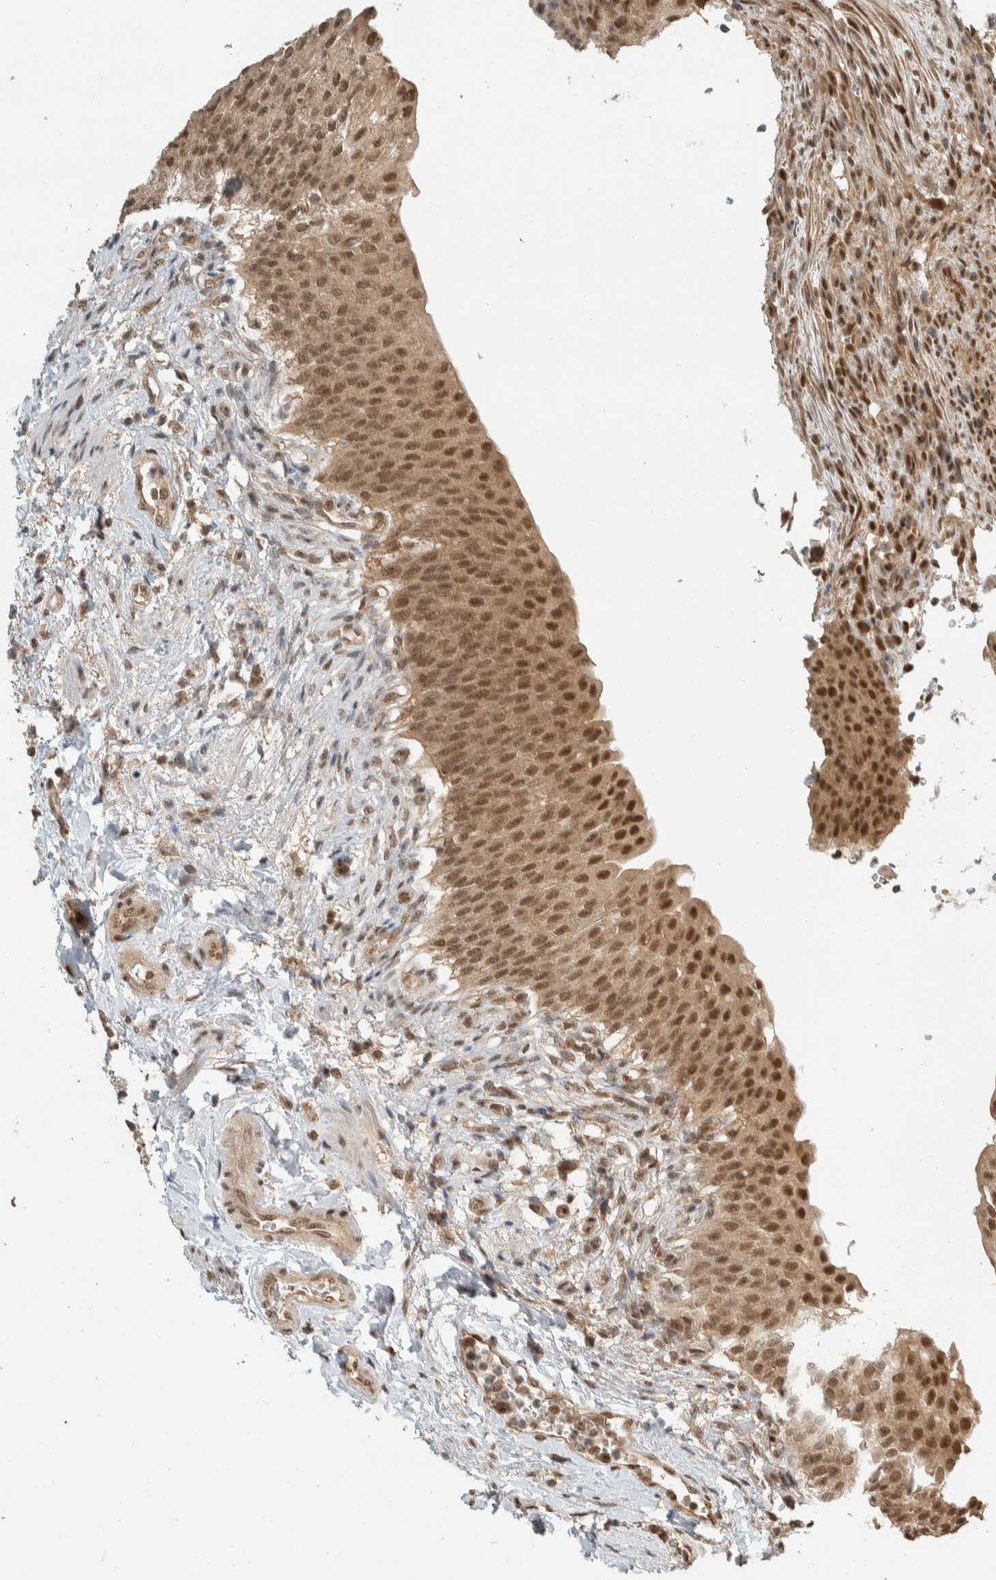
{"staining": {"intensity": "strong", "quantity": ">75%", "location": "cytoplasmic/membranous,nuclear"}, "tissue": "urinary bladder", "cell_type": "Urothelial cells", "image_type": "normal", "snomed": [{"axis": "morphology", "description": "Normal tissue, NOS"}, {"axis": "topography", "description": "Urinary bladder"}], "caption": "High-magnification brightfield microscopy of unremarkable urinary bladder stained with DAB (3,3'-diaminobenzidine) (brown) and counterstained with hematoxylin (blue). urothelial cells exhibit strong cytoplasmic/membranous,nuclear expression is identified in approximately>75% of cells.", "gene": "ZBTB2", "patient": {"sex": "female", "age": 60}}